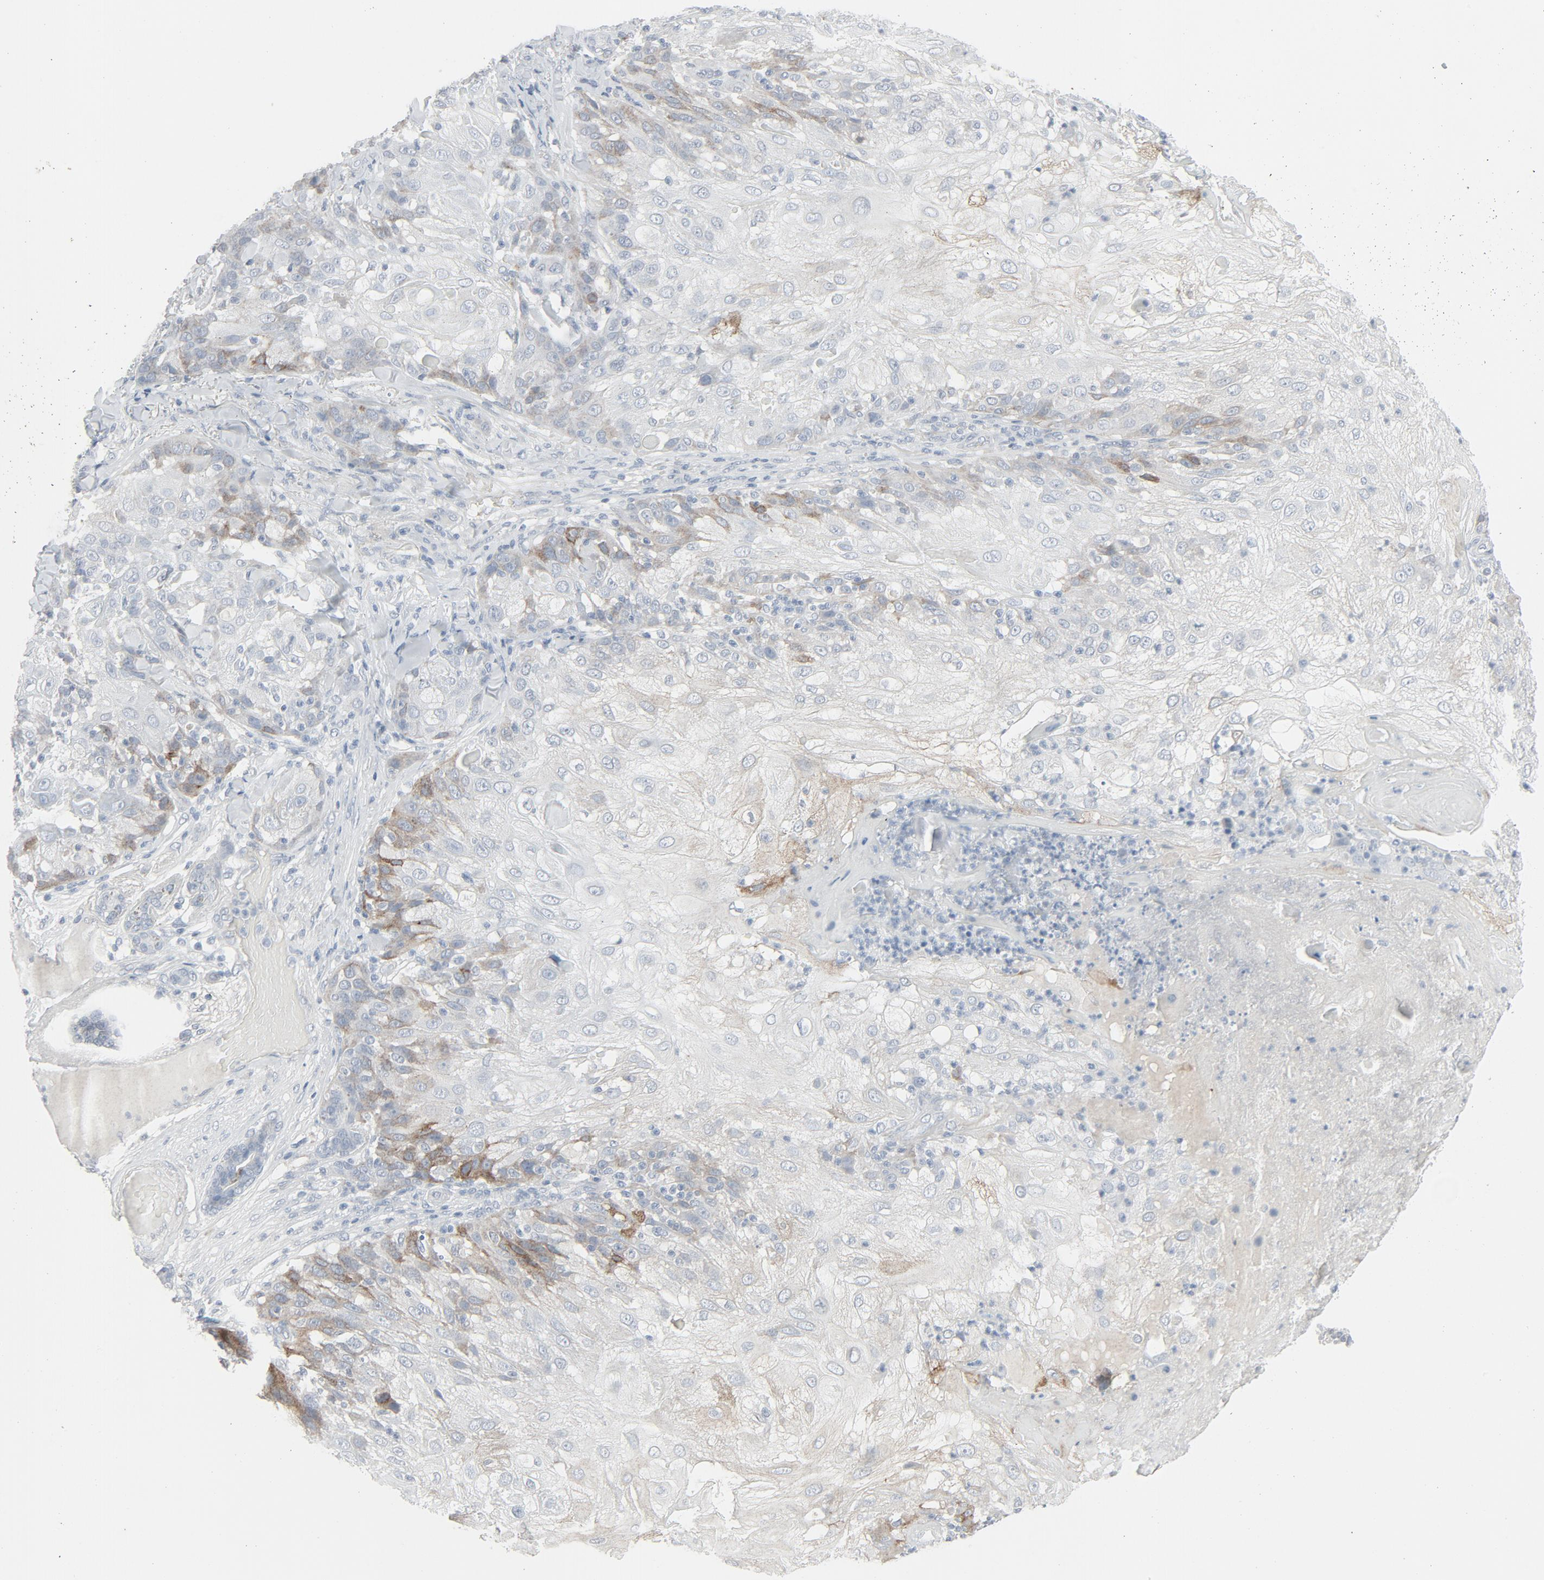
{"staining": {"intensity": "moderate", "quantity": "<25%", "location": "cytoplasmic/membranous"}, "tissue": "skin cancer", "cell_type": "Tumor cells", "image_type": "cancer", "snomed": [{"axis": "morphology", "description": "Normal tissue, NOS"}, {"axis": "morphology", "description": "Squamous cell carcinoma, NOS"}, {"axis": "topography", "description": "Skin"}], "caption": "Immunohistochemistry staining of squamous cell carcinoma (skin), which exhibits low levels of moderate cytoplasmic/membranous expression in approximately <25% of tumor cells indicating moderate cytoplasmic/membranous protein staining. The staining was performed using DAB (3,3'-diaminobenzidine) (brown) for protein detection and nuclei were counterstained in hematoxylin (blue).", "gene": "FGFR3", "patient": {"sex": "female", "age": 83}}